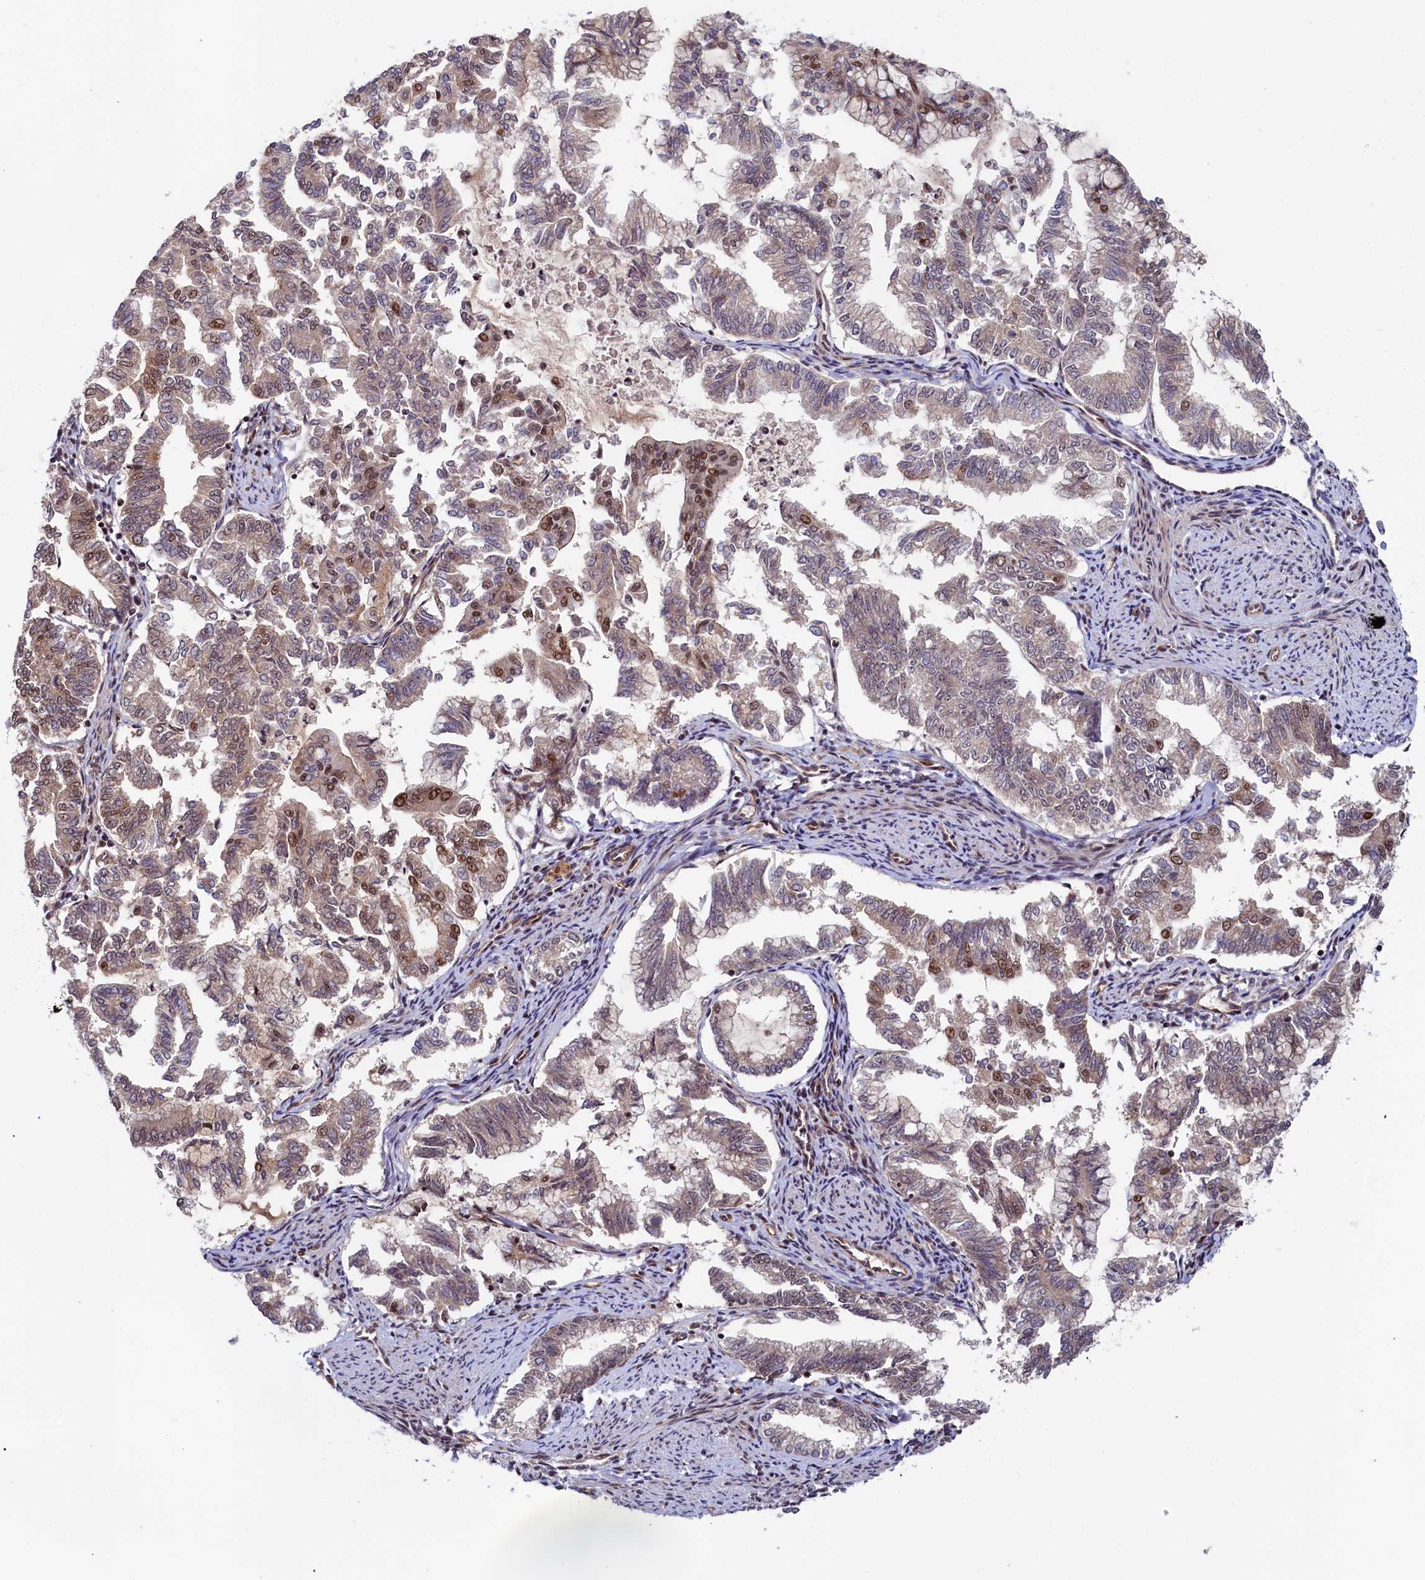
{"staining": {"intensity": "moderate", "quantity": "25%-75%", "location": "nuclear"}, "tissue": "endometrial cancer", "cell_type": "Tumor cells", "image_type": "cancer", "snomed": [{"axis": "morphology", "description": "Adenocarcinoma, NOS"}, {"axis": "topography", "description": "Endometrium"}], "caption": "IHC micrograph of endometrial adenocarcinoma stained for a protein (brown), which reveals medium levels of moderate nuclear expression in about 25%-75% of tumor cells.", "gene": "LEO1", "patient": {"sex": "female", "age": 79}}